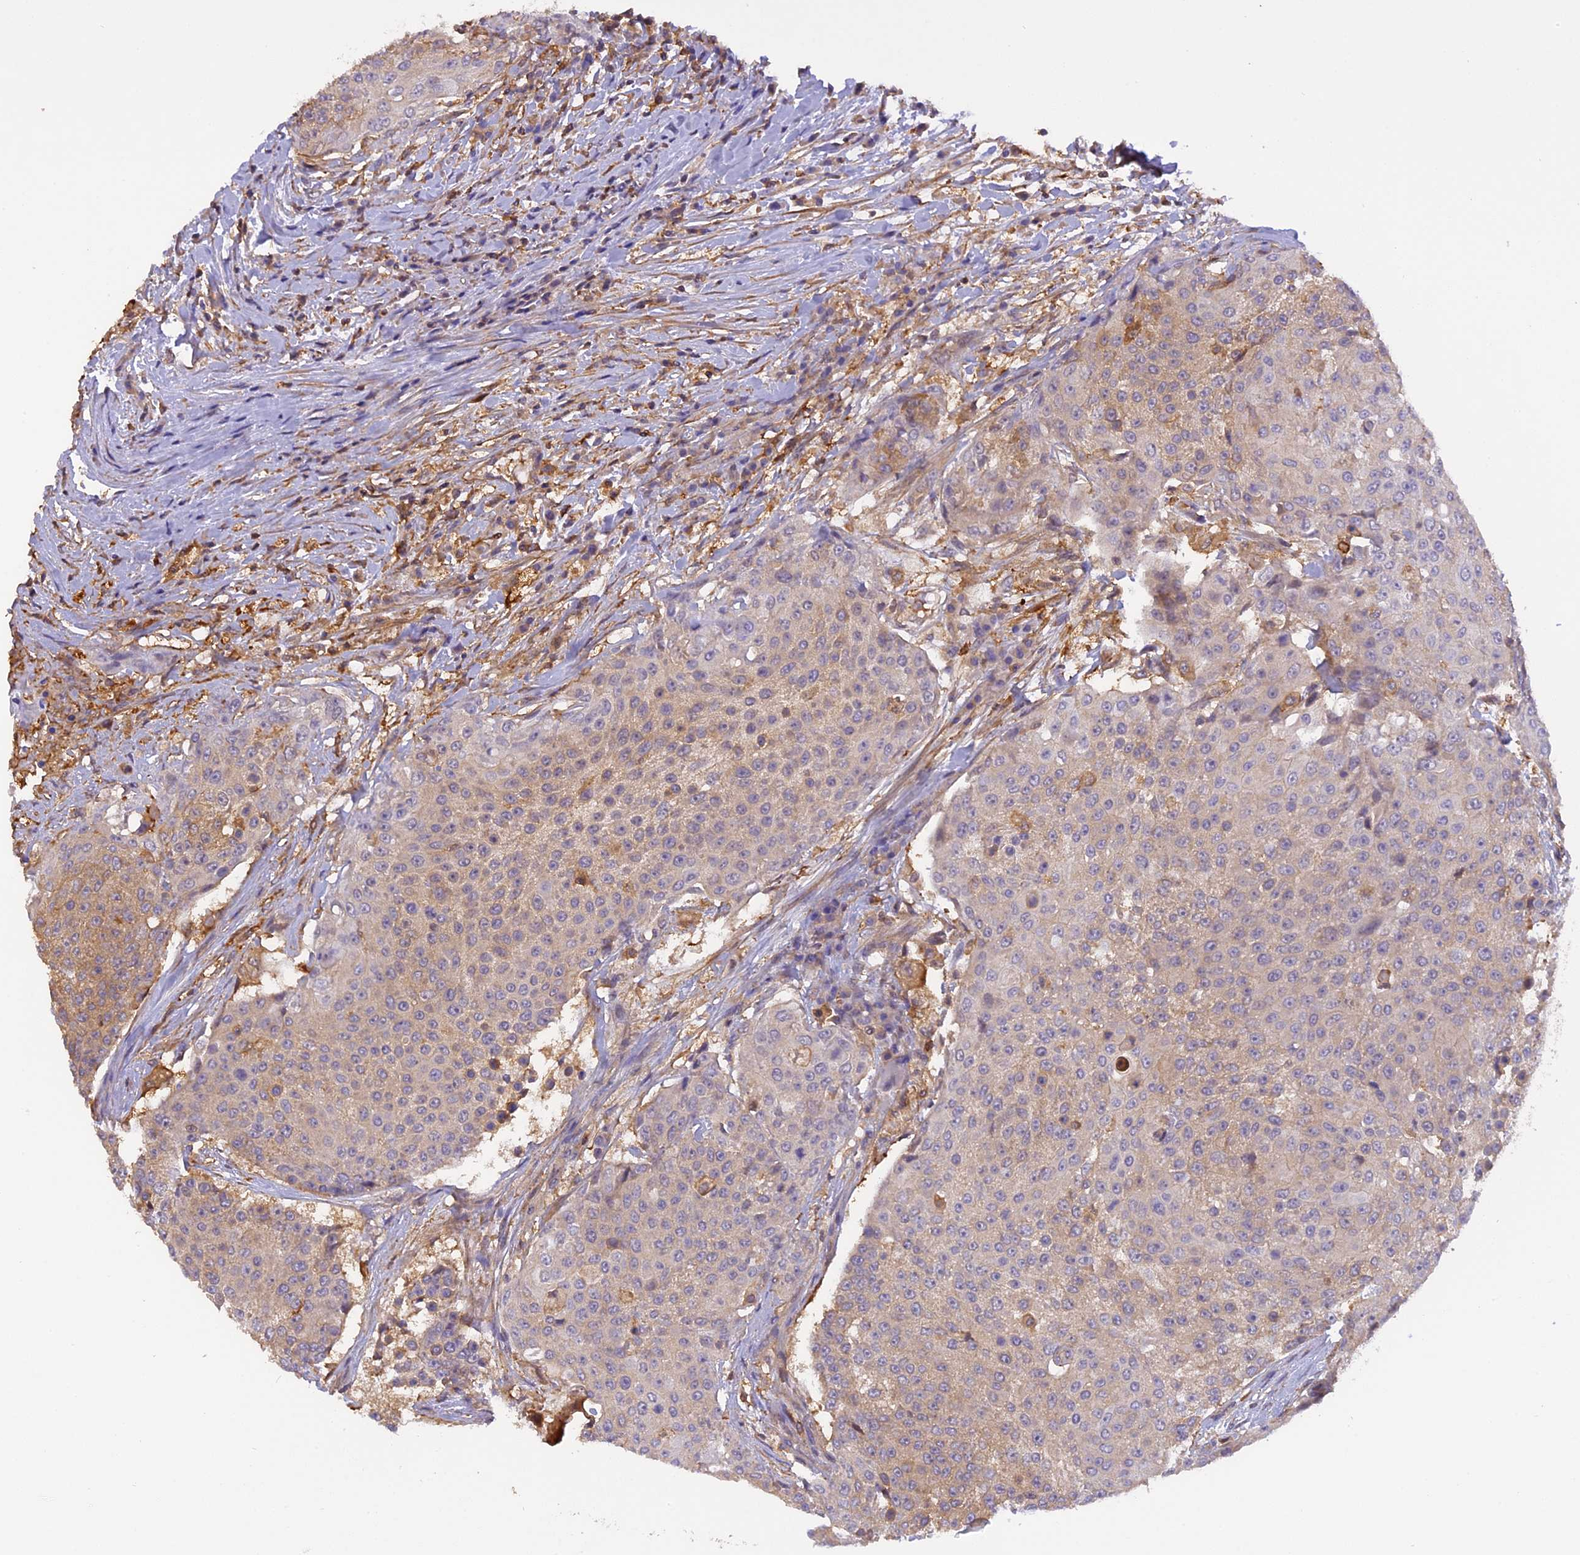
{"staining": {"intensity": "moderate", "quantity": "25%-75%", "location": "cytoplasmic/membranous"}, "tissue": "urothelial cancer", "cell_type": "Tumor cells", "image_type": "cancer", "snomed": [{"axis": "morphology", "description": "Urothelial carcinoma, High grade"}, {"axis": "topography", "description": "Urinary bladder"}], "caption": "The immunohistochemical stain shows moderate cytoplasmic/membranous expression in tumor cells of urothelial cancer tissue.", "gene": "STOML1", "patient": {"sex": "female", "age": 63}}